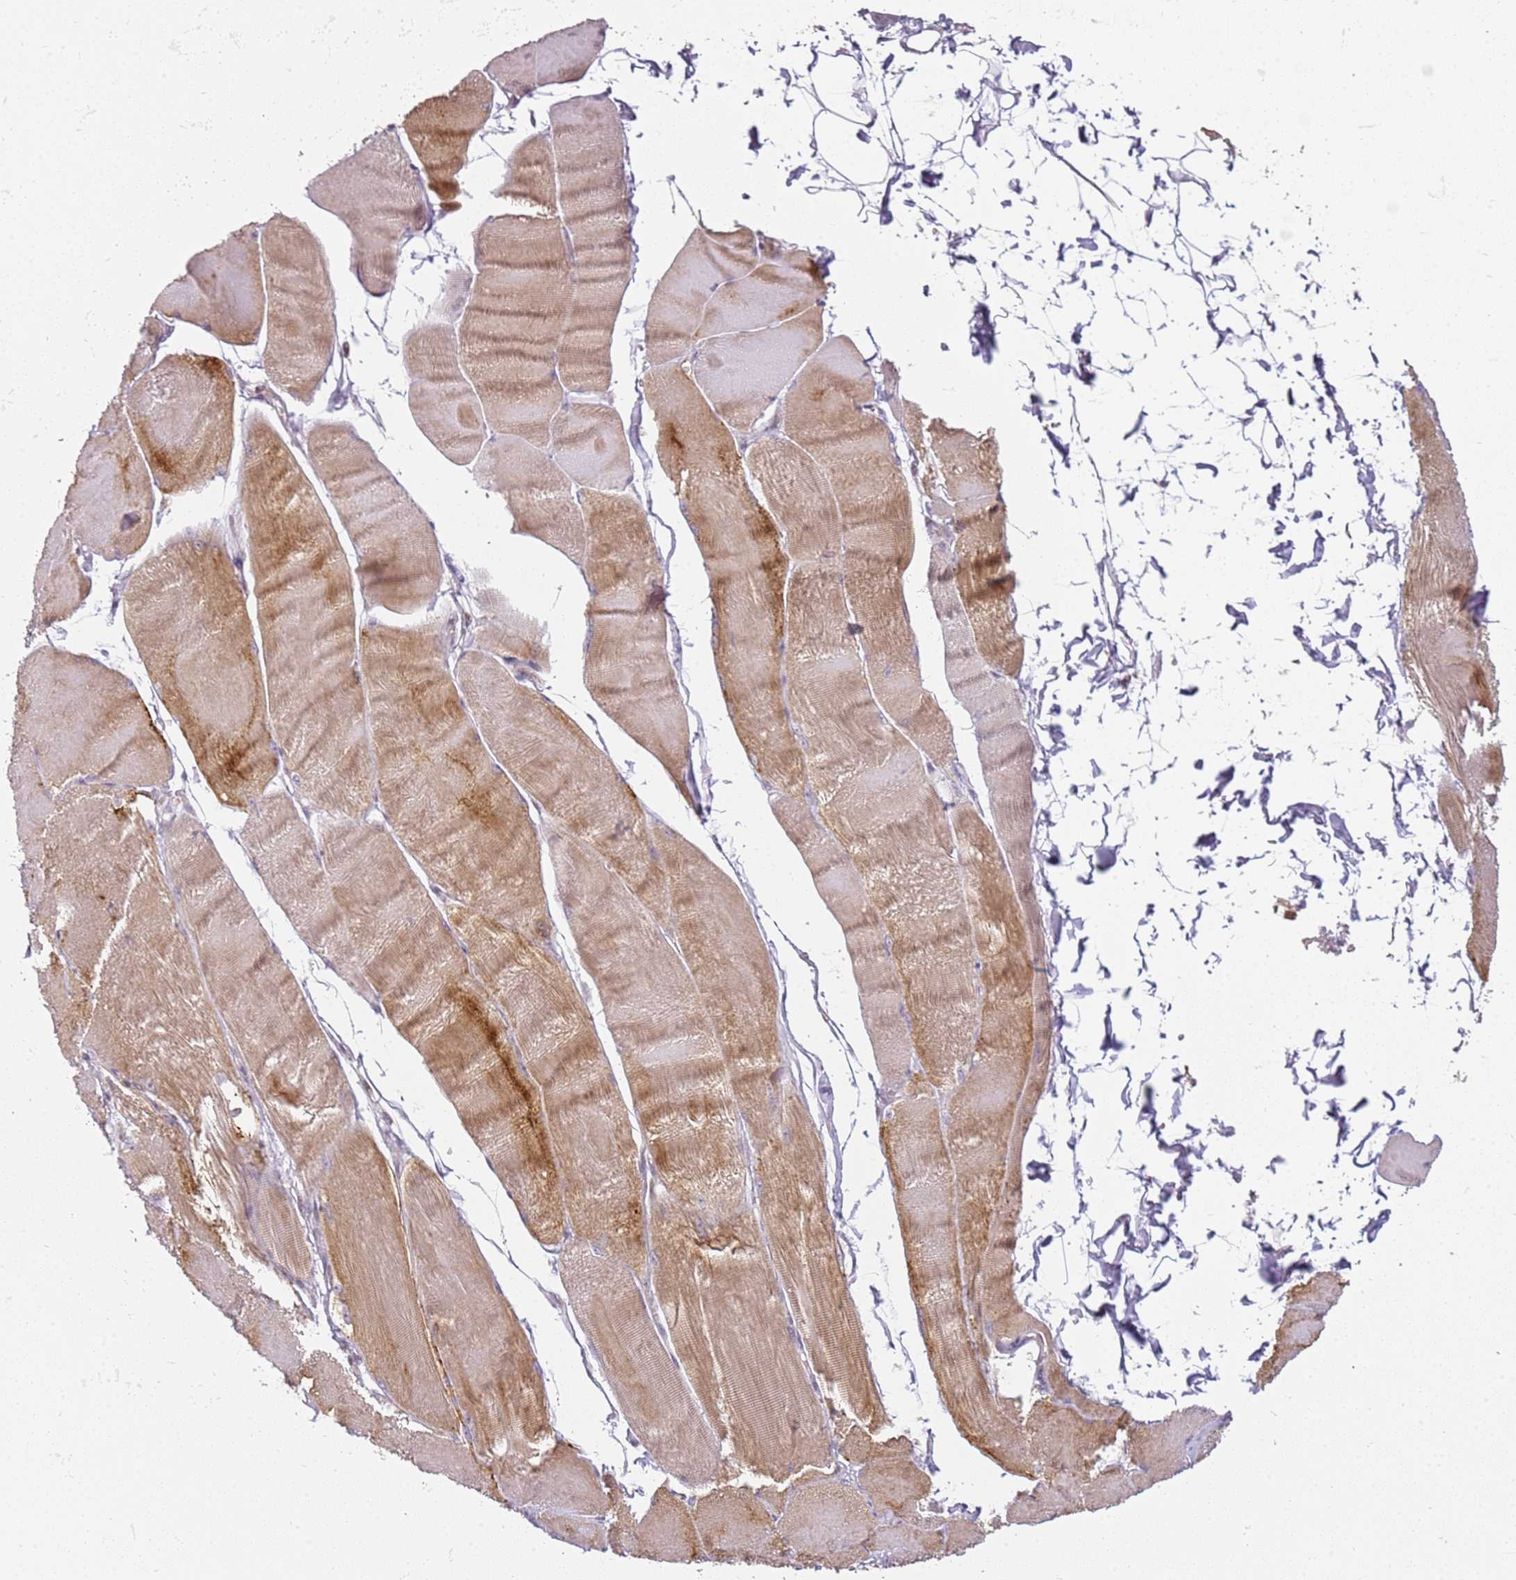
{"staining": {"intensity": "moderate", "quantity": "25%-75%", "location": "cytoplasmic/membranous"}, "tissue": "skeletal muscle", "cell_type": "Myocytes", "image_type": "normal", "snomed": [{"axis": "morphology", "description": "Normal tissue, NOS"}, {"axis": "morphology", "description": "Basal cell carcinoma"}, {"axis": "topography", "description": "Skeletal muscle"}], "caption": "Protein expression analysis of benign skeletal muscle reveals moderate cytoplasmic/membranous expression in about 25%-75% of myocytes.", "gene": "DEFB116", "patient": {"sex": "female", "age": 64}}